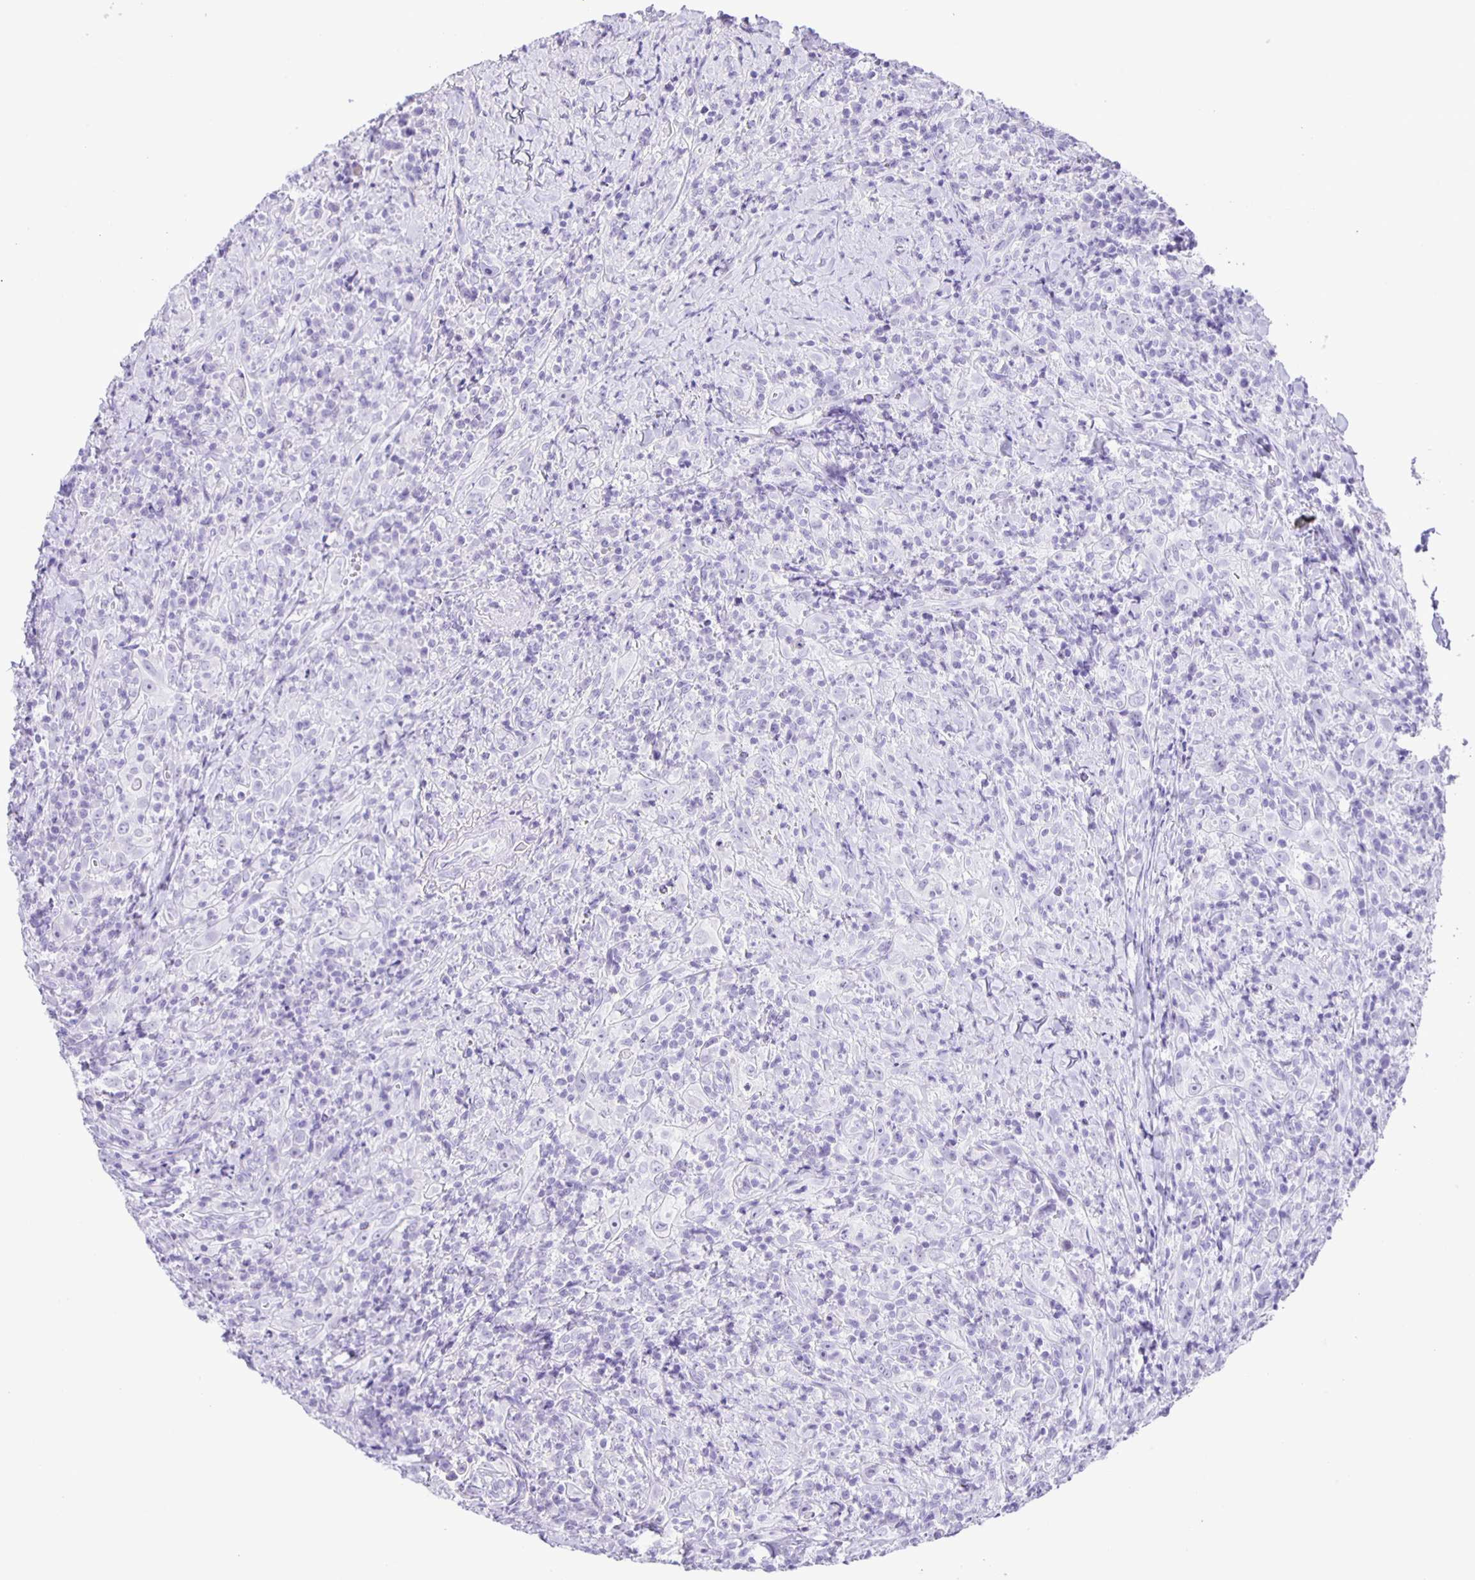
{"staining": {"intensity": "negative", "quantity": "none", "location": "none"}, "tissue": "head and neck cancer", "cell_type": "Tumor cells", "image_type": "cancer", "snomed": [{"axis": "morphology", "description": "Squamous cell carcinoma, NOS"}, {"axis": "topography", "description": "Head-Neck"}], "caption": "There is no significant positivity in tumor cells of head and neck cancer (squamous cell carcinoma).", "gene": "EZHIP", "patient": {"sex": "female", "age": 95}}